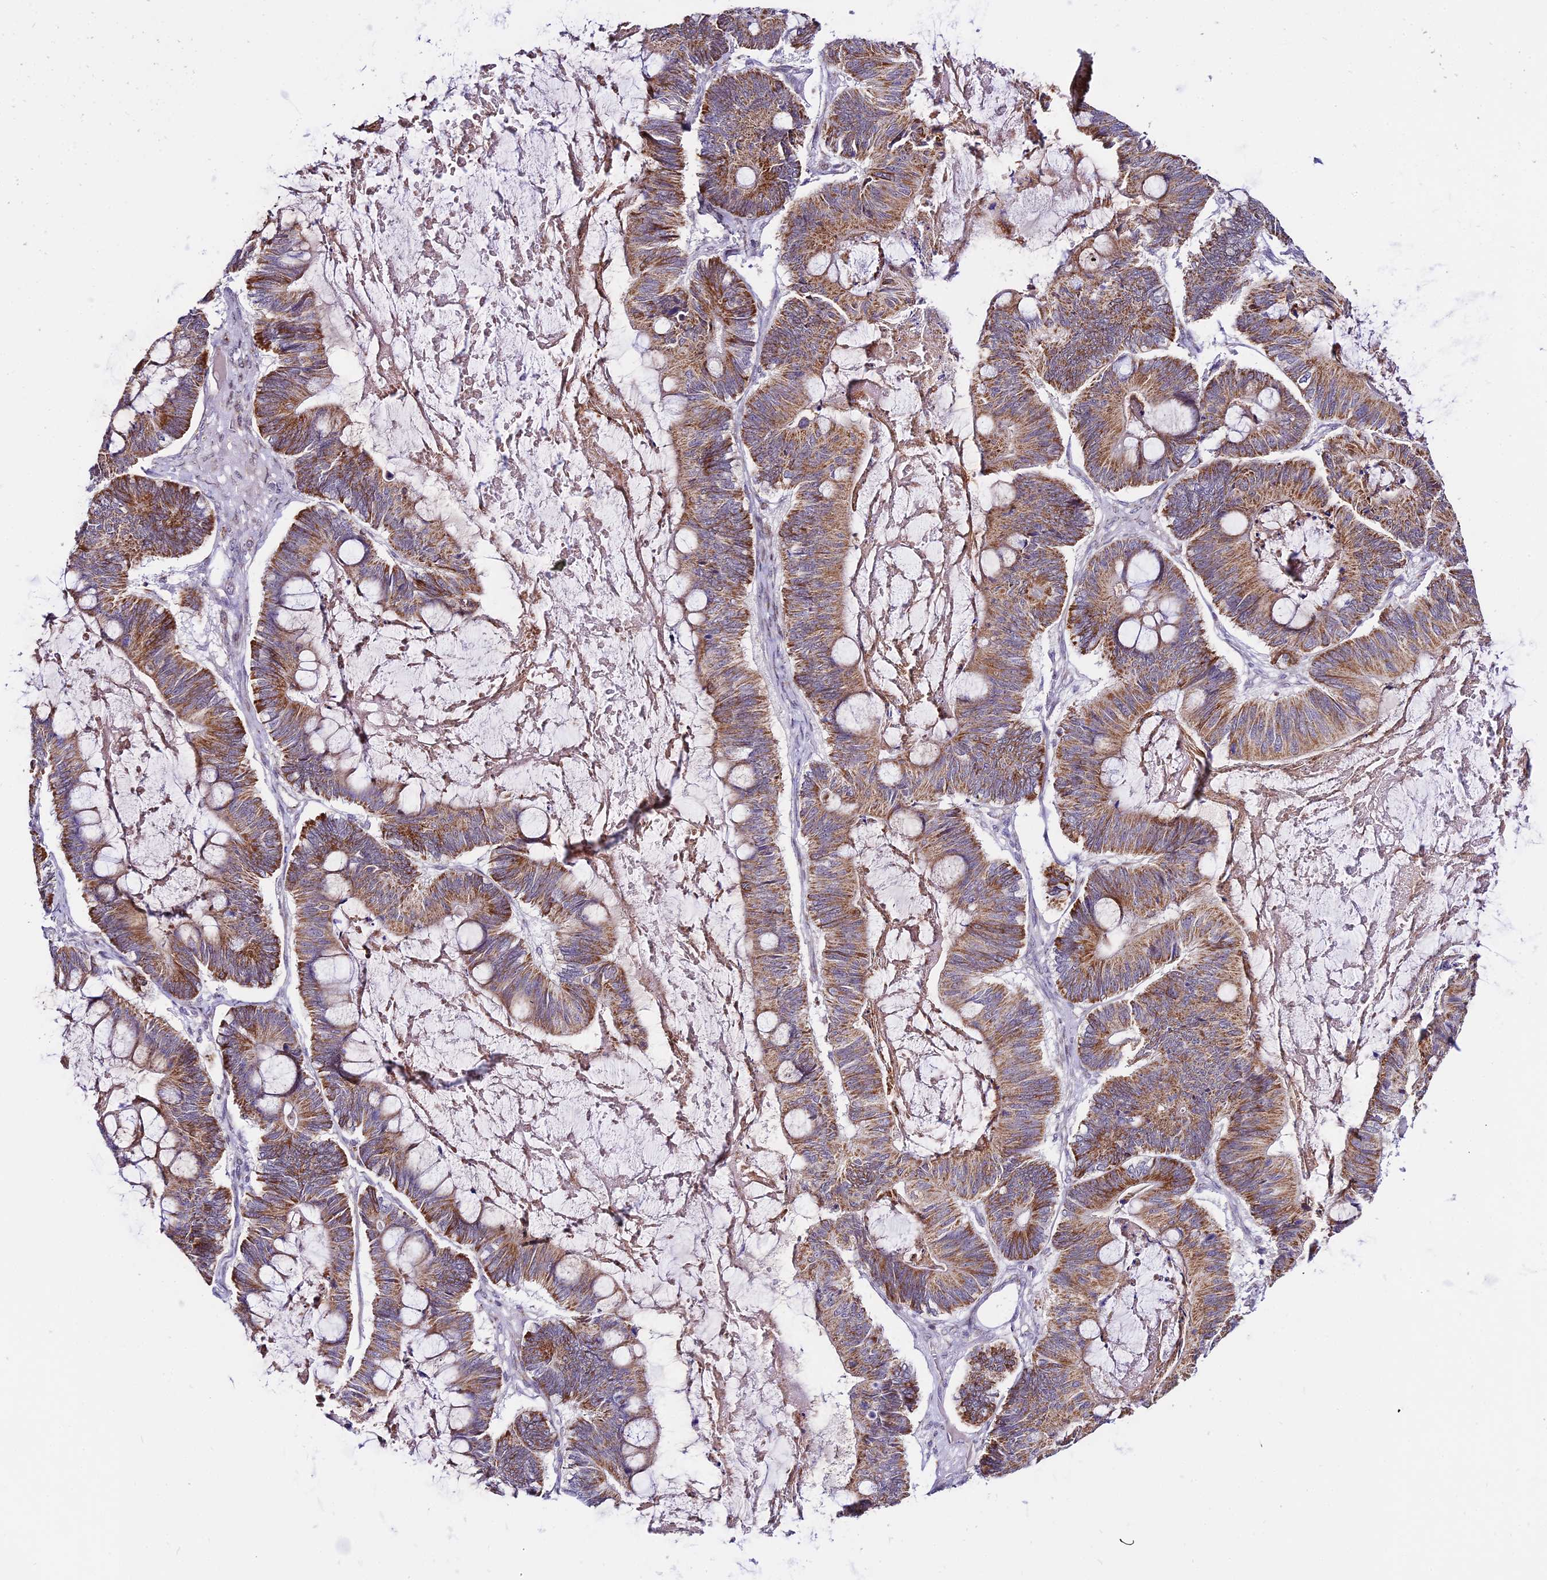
{"staining": {"intensity": "moderate", "quantity": ">75%", "location": "cytoplasmic/membranous"}, "tissue": "ovarian cancer", "cell_type": "Tumor cells", "image_type": "cancer", "snomed": [{"axis": "morphology", "description": "Cystadenocarcinoma, mucinous, NOS"}, {"axis": "topography", "description": "Ovary"}], "caption": "Ovarian cancer (mucinous cystadenocarcinoma) tissue displays moderate cytoplasmic/membranous positivity in approximately >75% of tumor cells, visualized by immunohistochemistry.", "gene": "ATP5PB", "patient": {"sex": "female", "age": 61}}